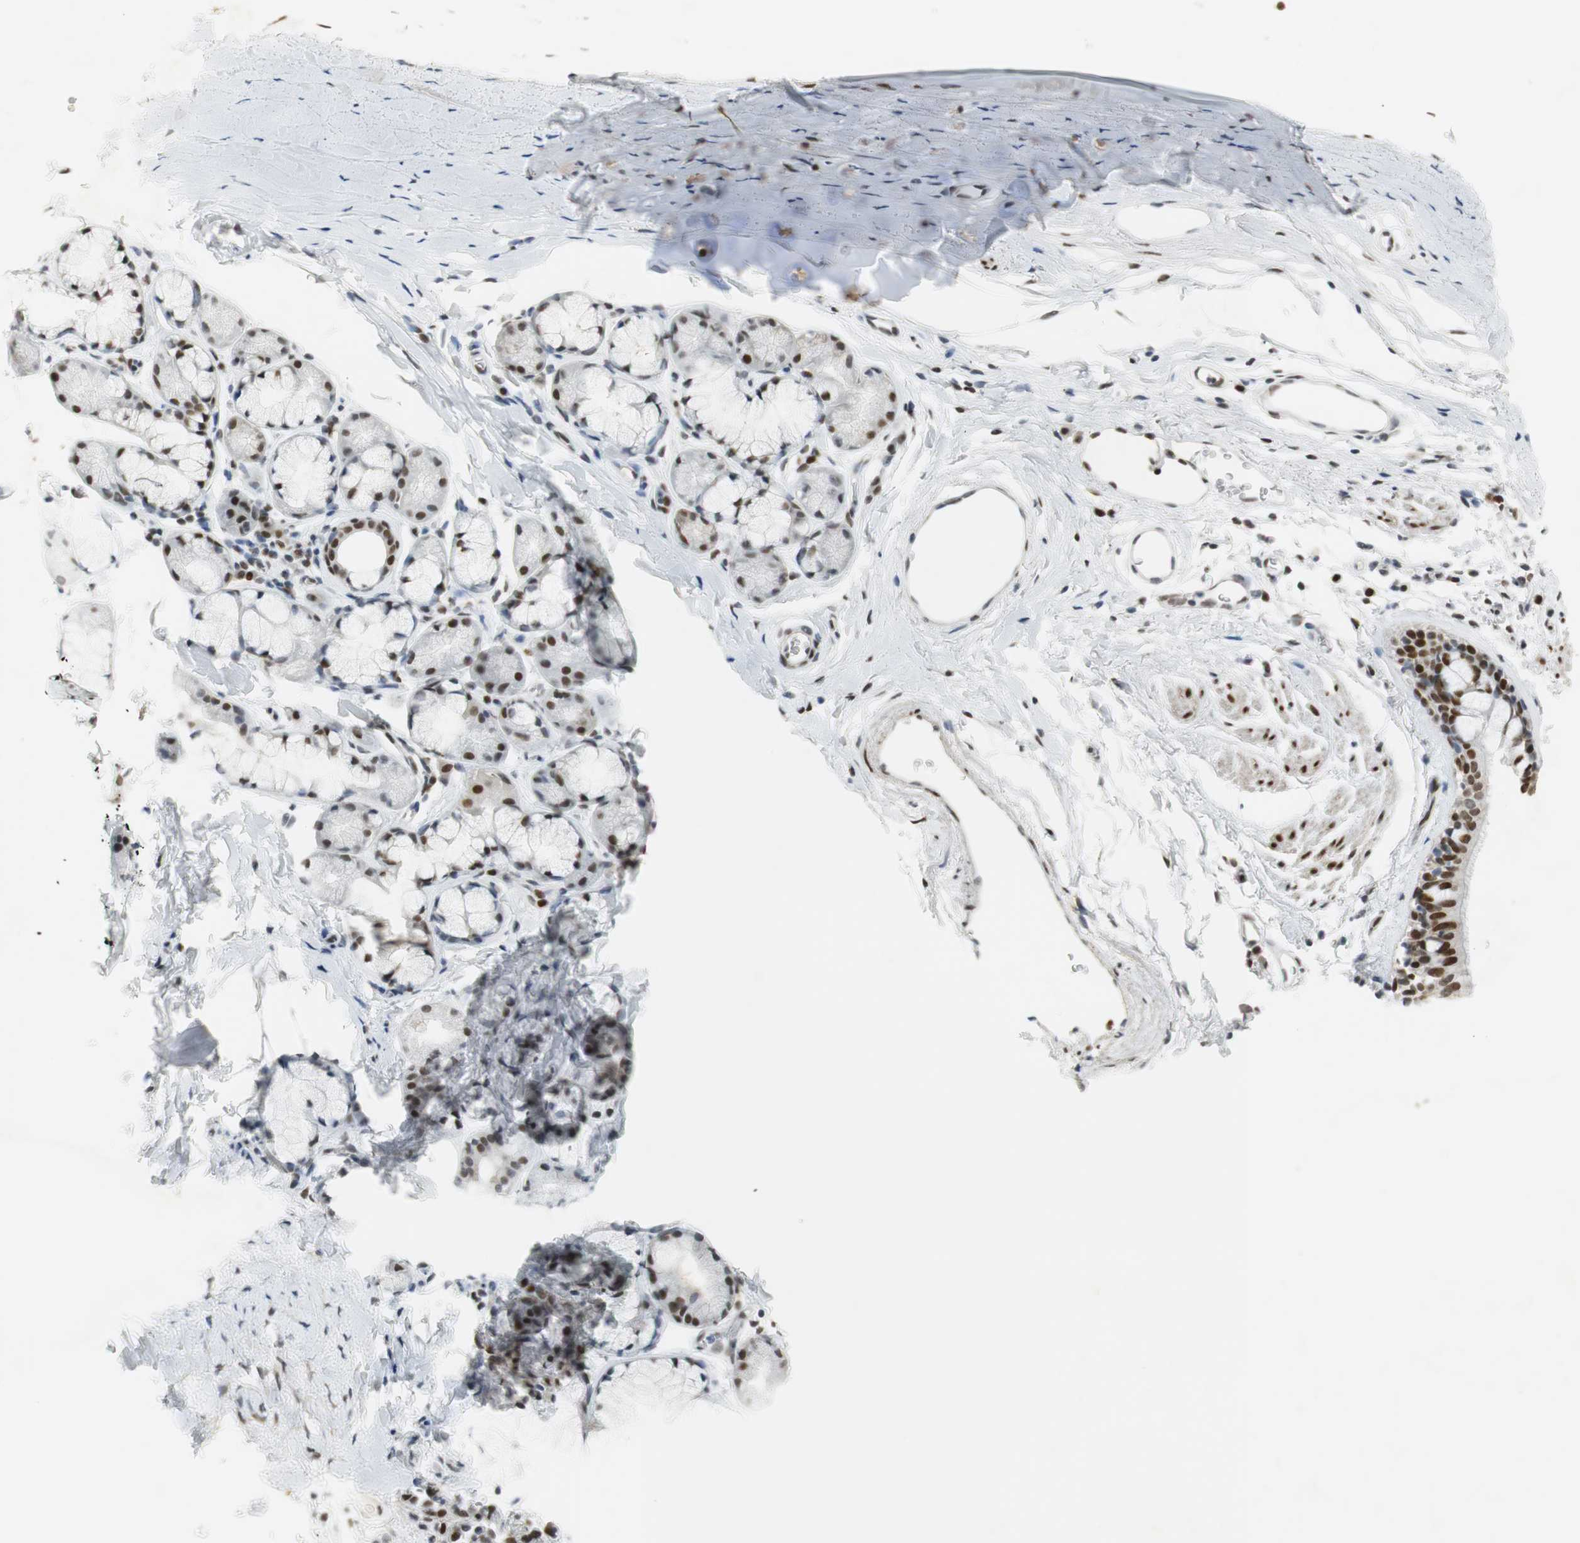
{"staining": {"intensity": "strong", "quantity": ">75%", "location": "nuclear"}, "tissue": "bronchus", "cell_type": "Respiratory epithelial cells", "image_type": "normal", "snomed": [{"axis": "morphology", "description": "Normal tissue, NOS"}, {"axis": "morphology", "description": "Malignant melanoma, Metastatic site"}, {"axis": "topography", "description": "Bronchus"}, {"axis": "topography", "description": "Lung"}], "caption": "Immunohistochemistry of unremarkable bronchus shows high levels of strong nuclear expression in about >75% of respiratory epithelial cells.", "gene": "BMI1", "patient": {"sex": "male", "age": 64}}